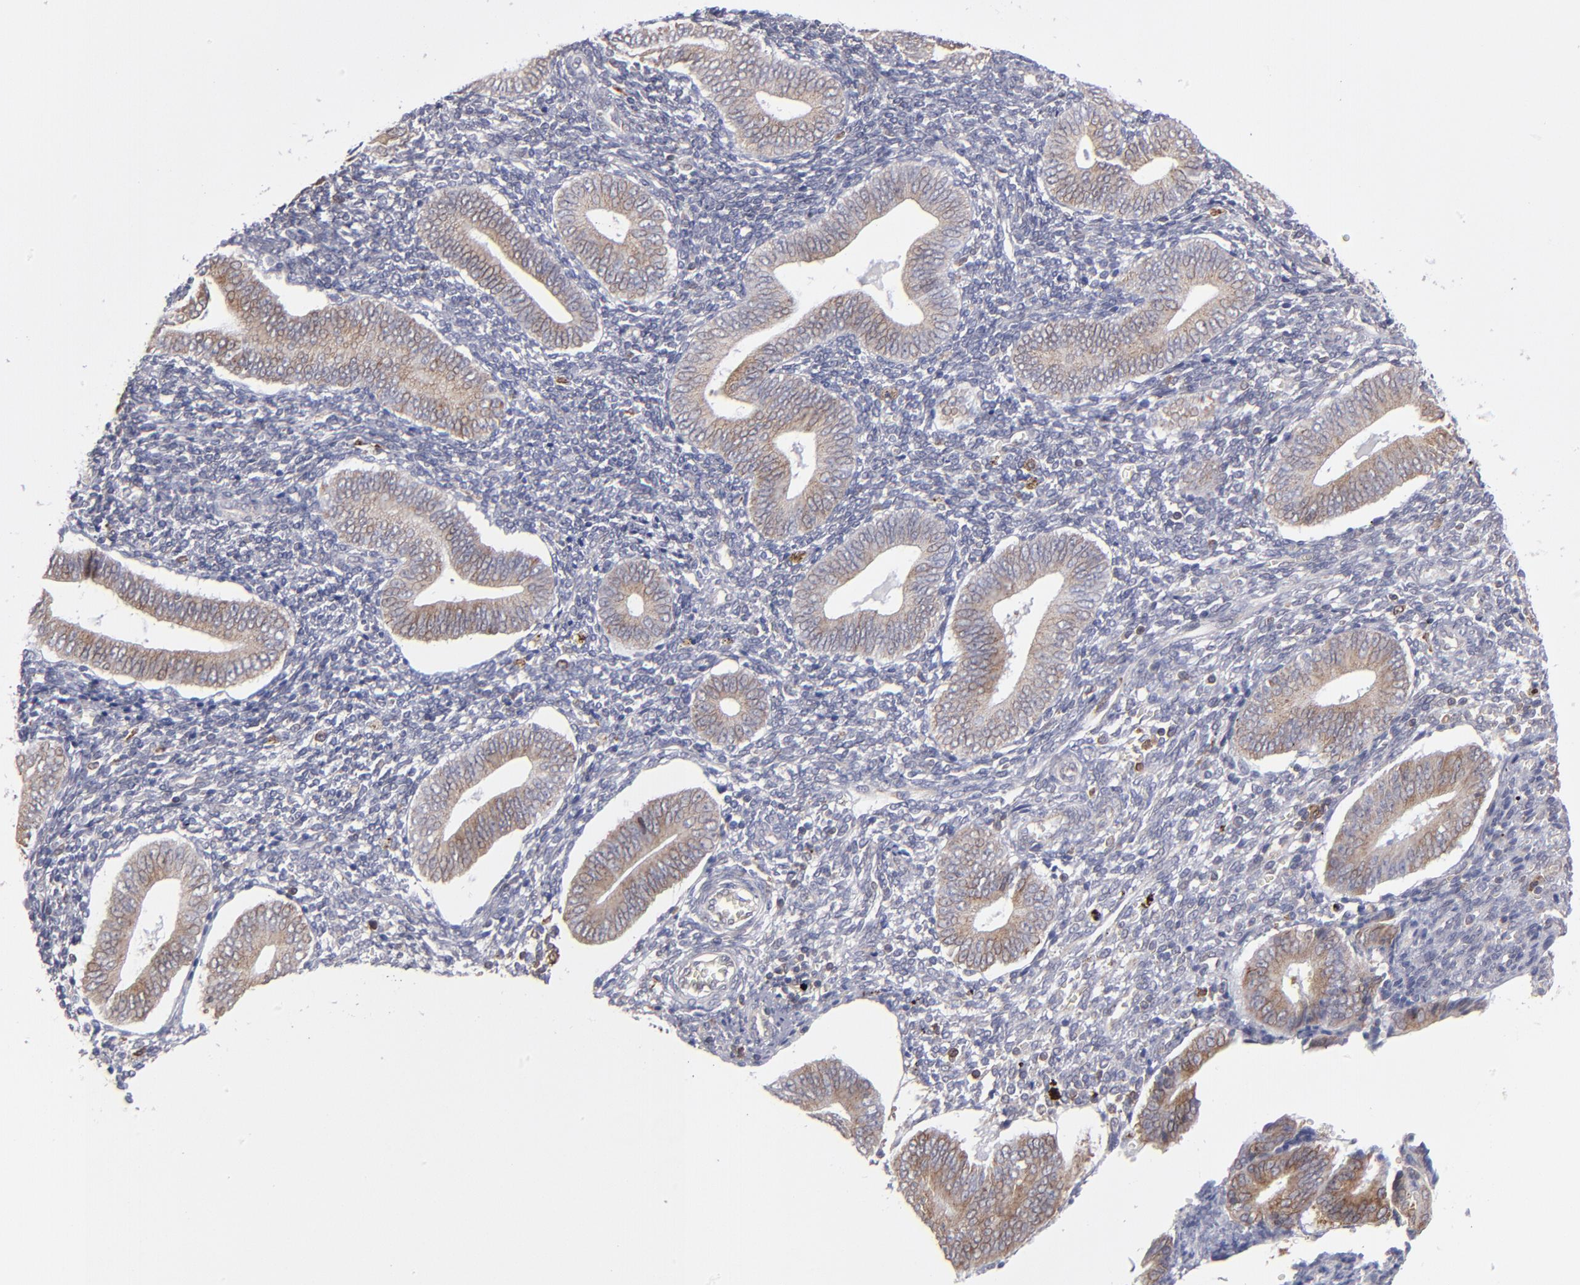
{"staining": {"intensity": "moderate", "quantity": "<25%", "location": "cytoplasmic/membranous"}, "tissue": "endometrium", "cell_type": "Cells in endometrial stroma", "image_type": "normal", "snomed": [{"axis": "morphology", "description": "Normal tissue, NOS"}, {"axis": "topography", "description": "Uterus"}, {"axis": "topography", "description": "Endometrium"}], "caption": "The immunohistochemical stain labels moderate cytoplasmic/membranous positivity in cells in endometrial stroma of benign endometrium.", "gene": "TMX1", "patient": {"sex": "female", "age": 33}}